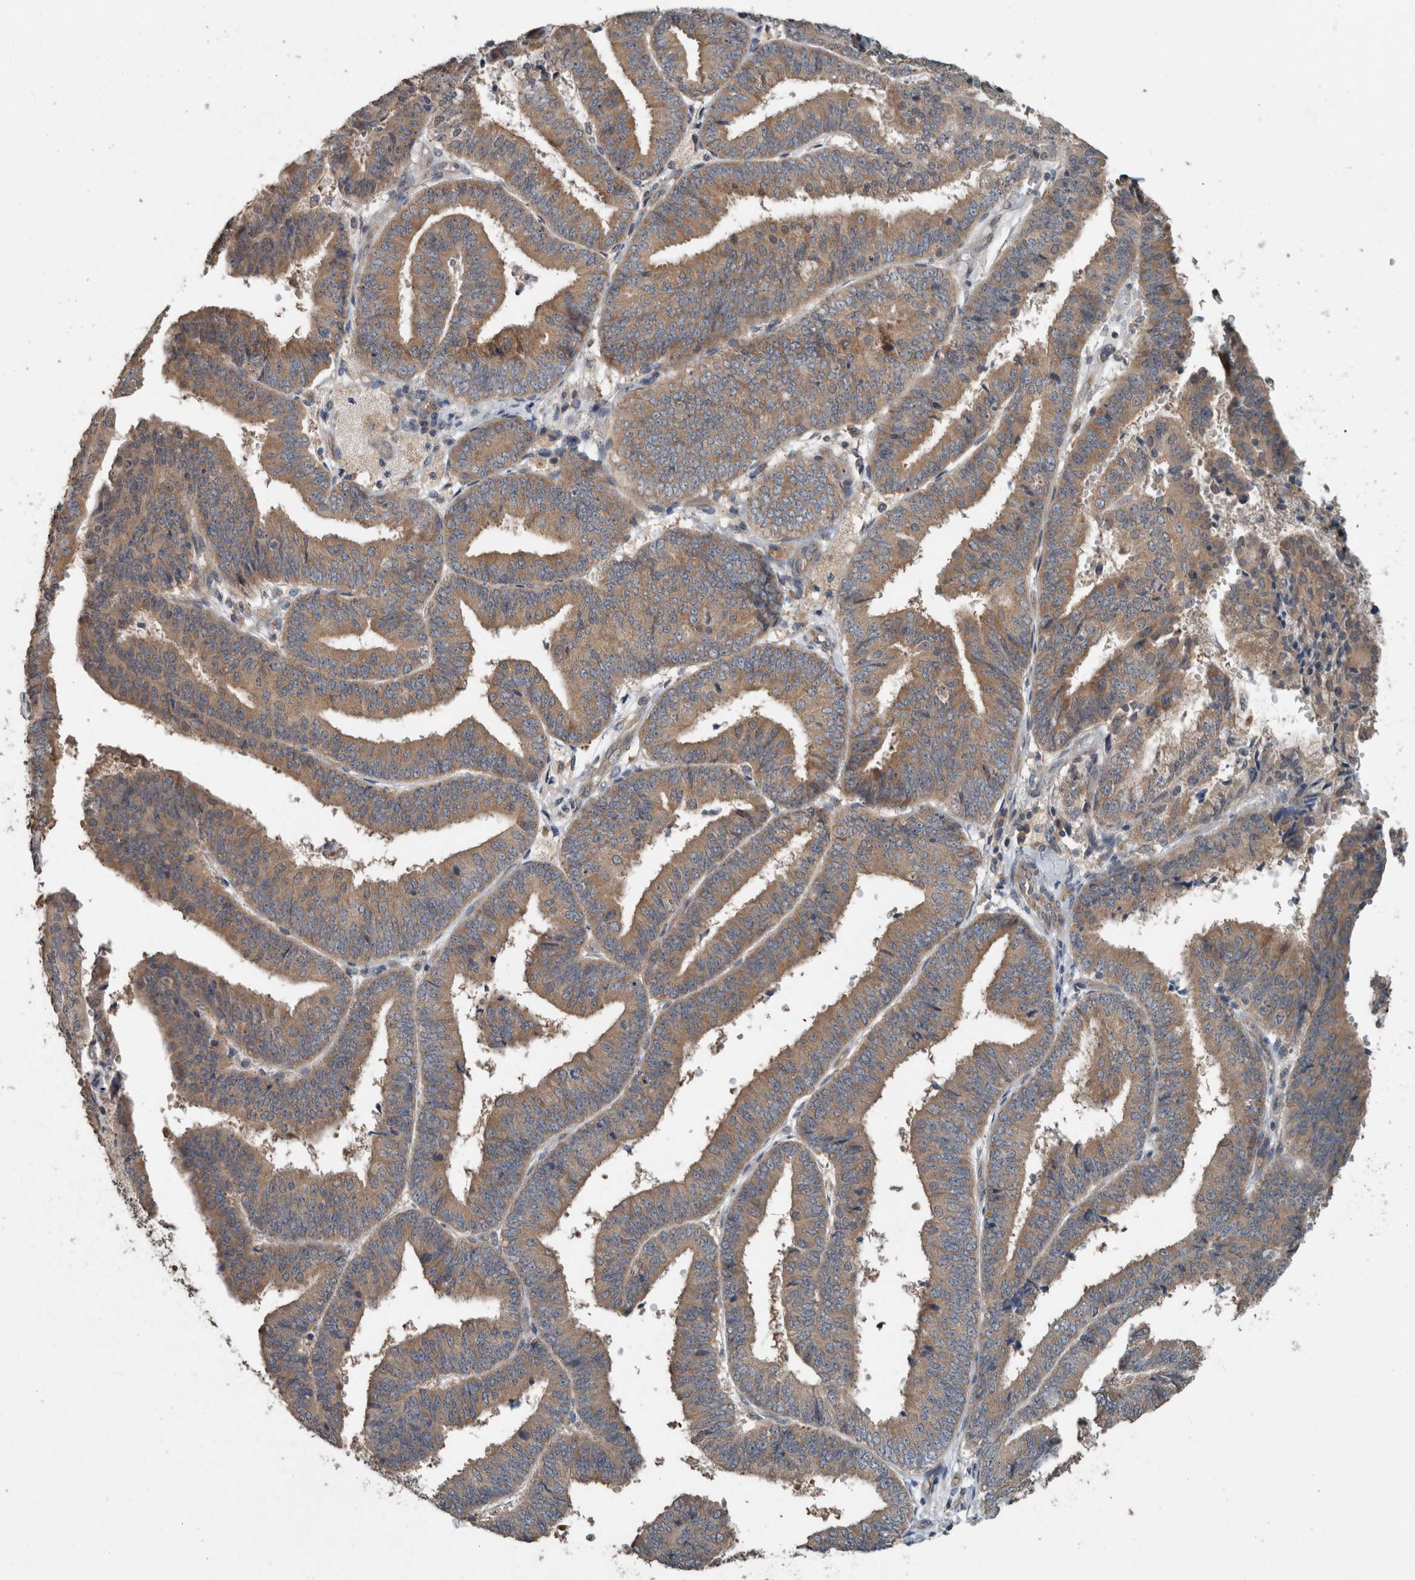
{"staining": {"intensity": "moderate", "quantity": ">75%", "location": "cytoplasmic/membranous"}, "tissue": "endometrial cancer", "cell_type": "Tumor cells", "image_type": "cancer", "snomed": [{"axis": "morphology", "description": "Adenocarcinoma, NOS"}, {"axis": "topography", "description": "Endometrium"}], "caption": "Immunohistochemistry image of neoplastic tissue: human endometrial cancer (adenocarcinoma) stained using IHC reveals medium levels of moderate protein expression localized specifically in the cytoplasmic/membranous of tumor cells, appearing as a cytoplasmic/membranous brown color.", "gene": "KNTC1", "patient": {"sex": "female", "age": 63}}